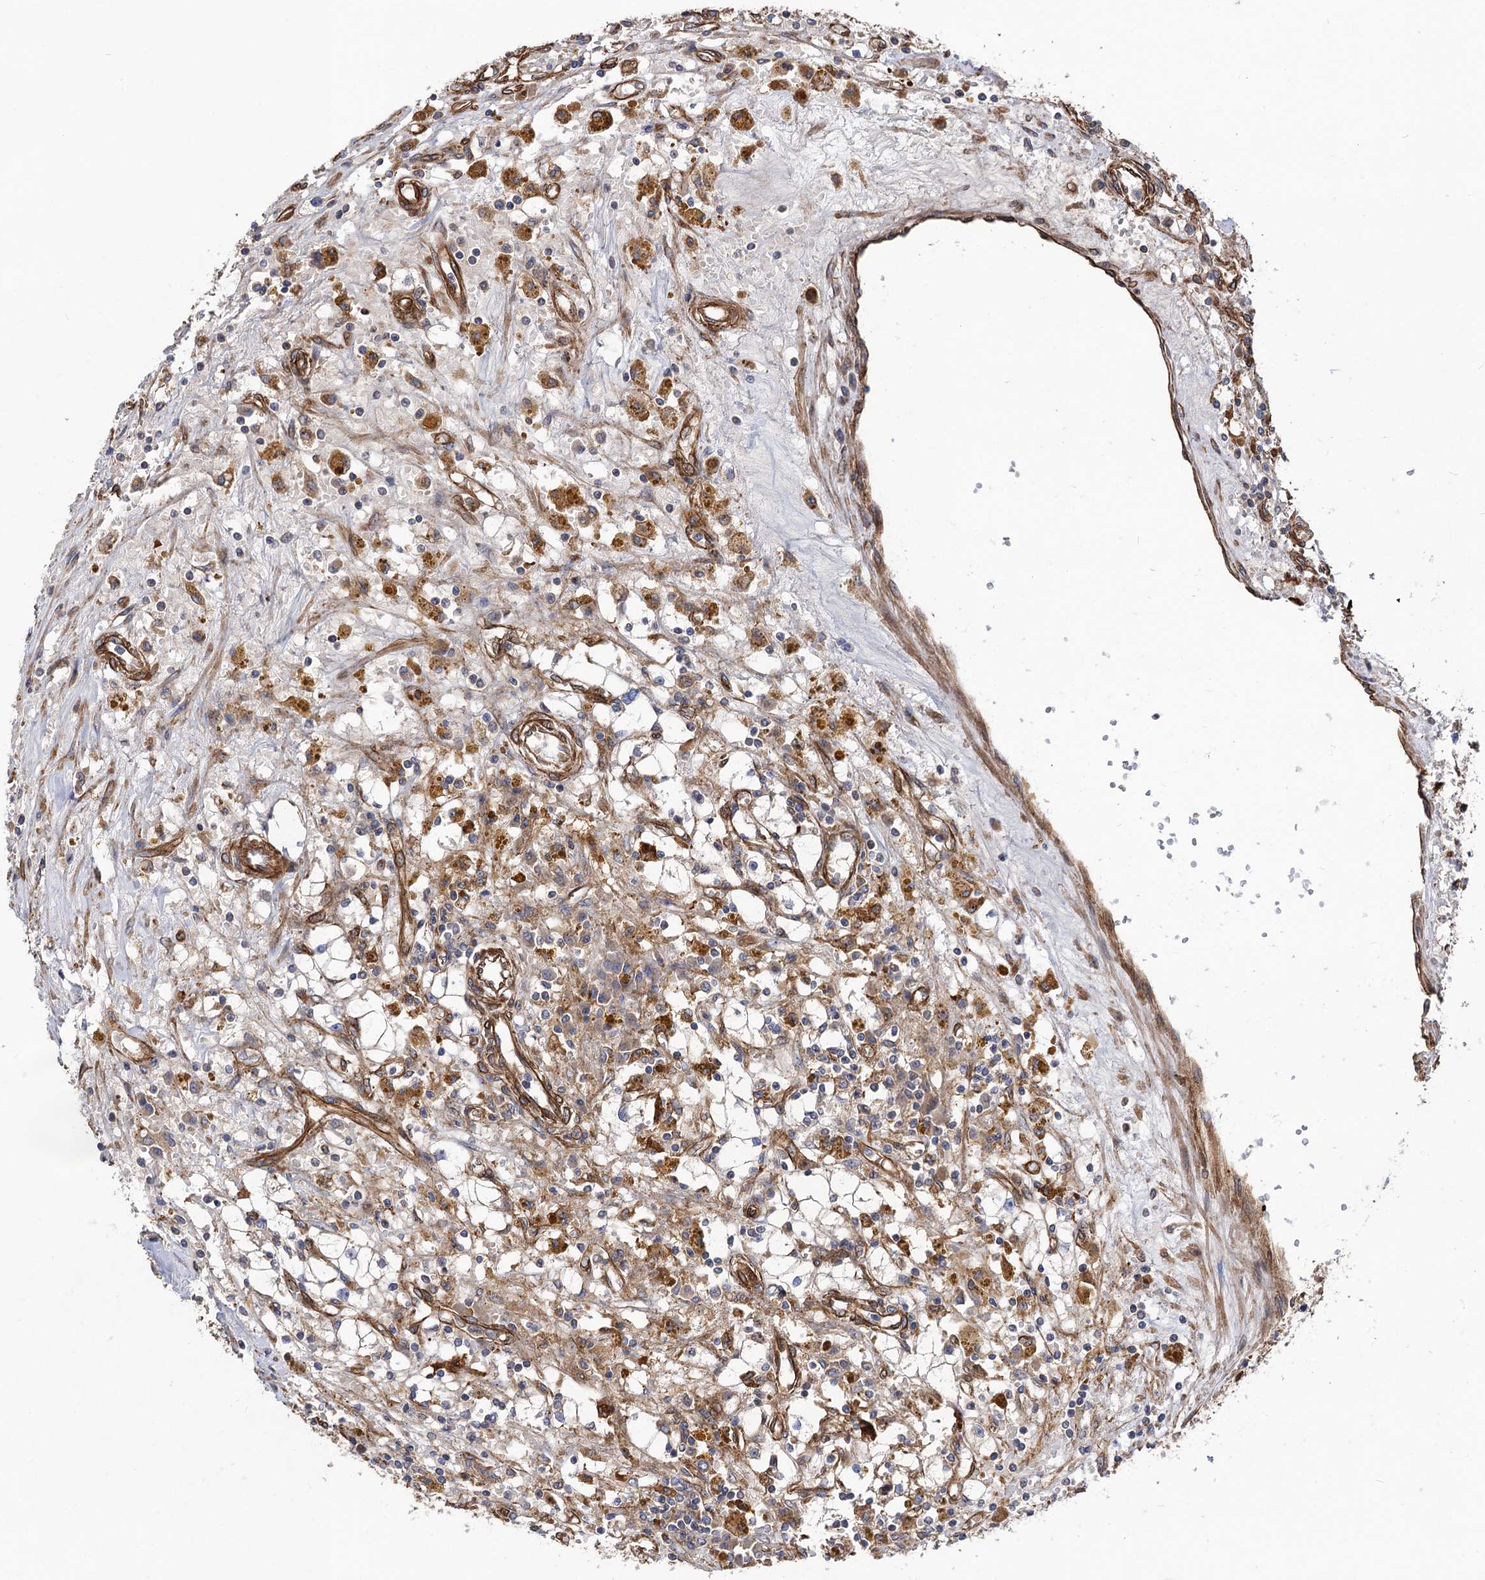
{"staining": {"intensity": "weak", "quantity": "25%-75%", "location": "cytoplasmic/membranous"}, "tissue": "renal cancer", "cell_type": "Tumor cells", "image_type": "cancer", "snomed": [{"axis": "morphology", "description": "Adenocarcinoma, NOS"}, {"axis": "topography", "description": "Kidney"}], "caption": "Protein analysis of renal cancer tissue displays weak cytoplasmic/membranous staining in approximately 25%-75% of tumor cells.", "gene": "CIP2A", "patient": {"sex": "male", "age": 56}}